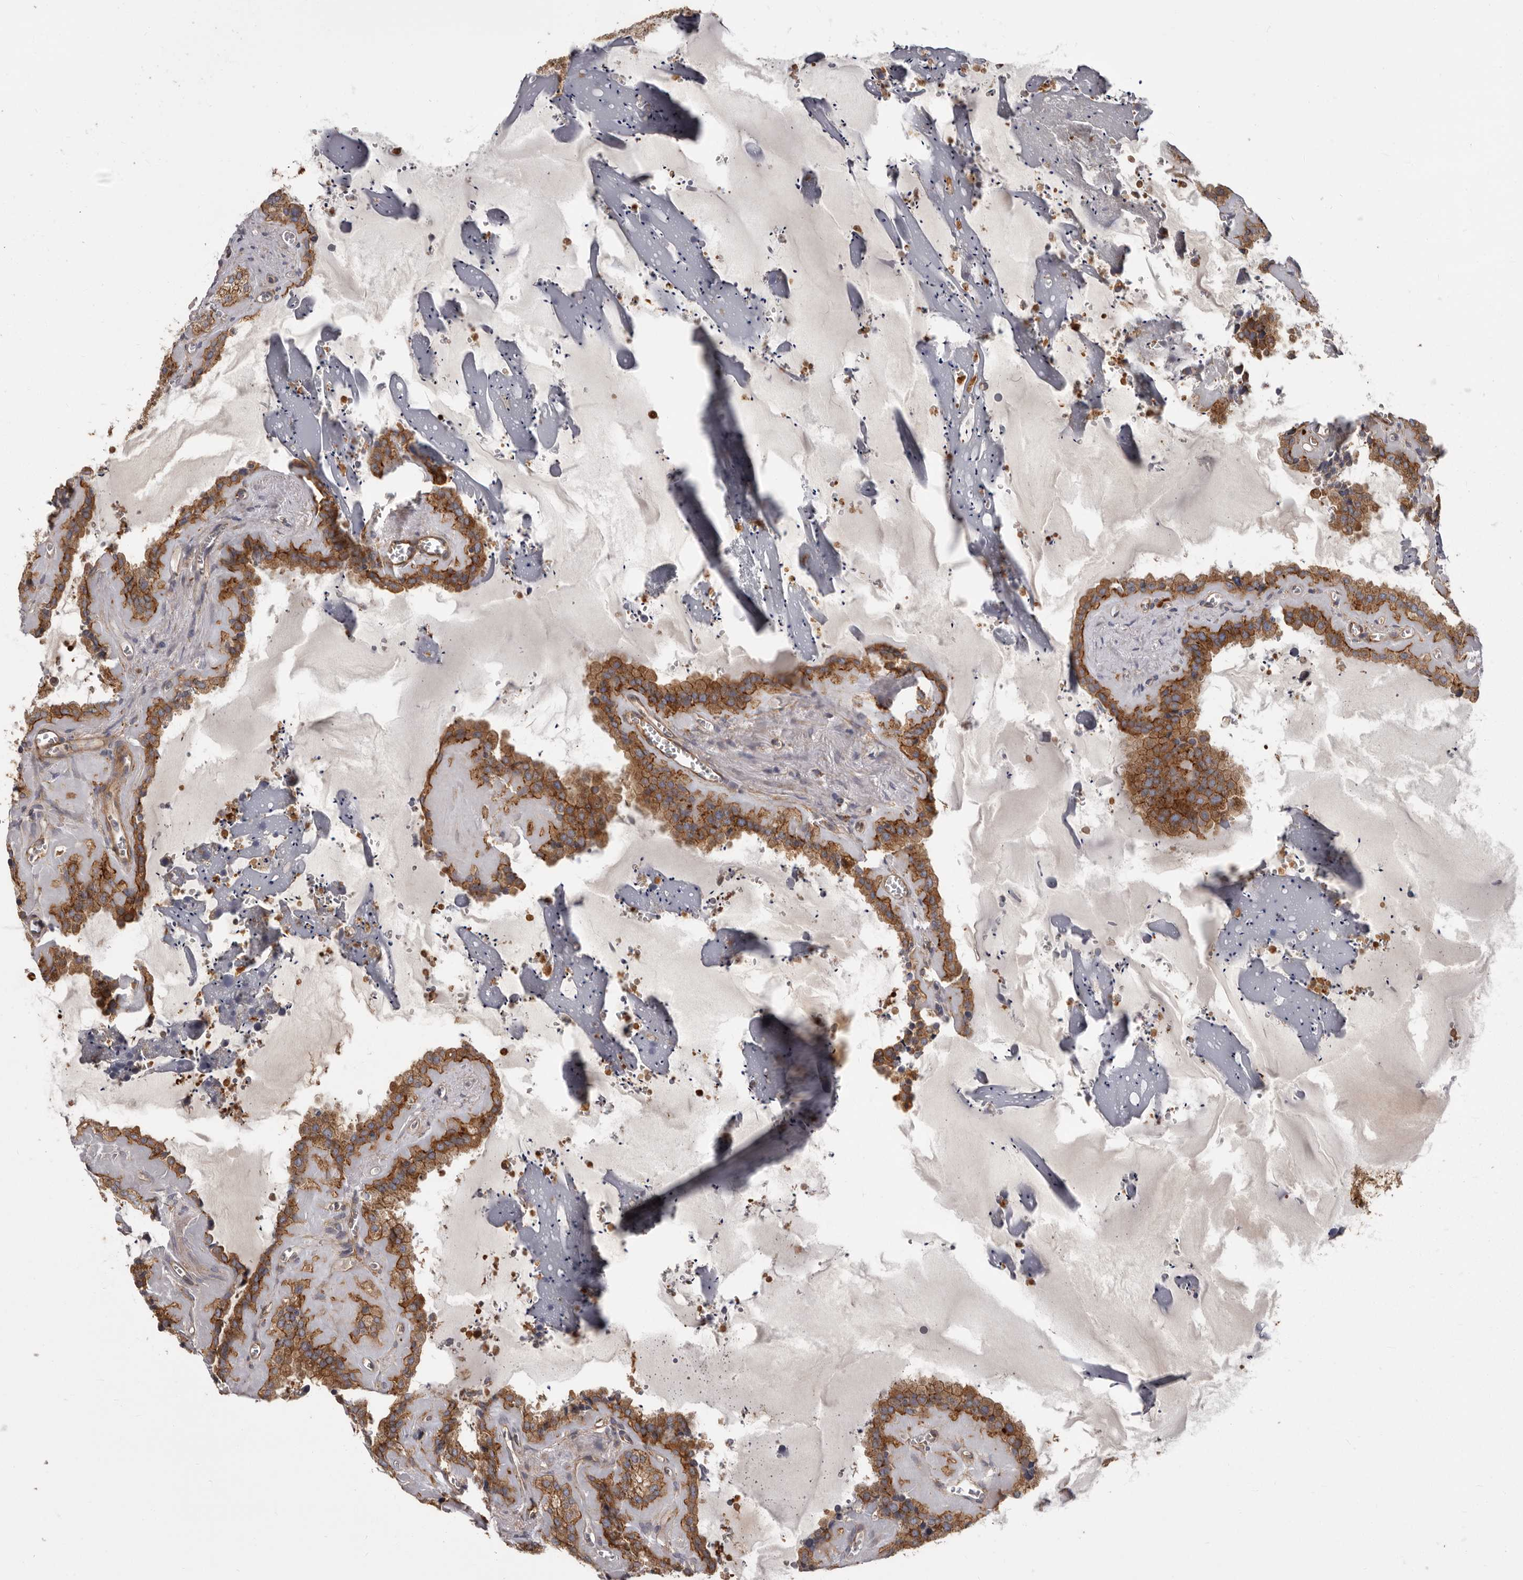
{"staining": {"intensity": "strong", "quantity": ">75%", "location": "cytoplasmic/membranous"}, "tissue": "seminal vesicle", "cell_type": "Glandular cells", "image_type": "normal", "snomed": [{"axis": "morphology", "description": "Normal tissue, NOS"}, {"axis": "topography", "description": "Prostate"}, {"axis": "topography", "description": "Seminal veicle"}], "caption": "Strong cytoplasmic/membranous staining is identified in approximately >75% of glandular cells in unremarkable seminal vesicle. (Stains: DAB in brown, nuclei in blue, Microscopy: brightfield microscopy at high magnification).", "gene": "ENAH", "patient": {"sex": "male", "age": 59}}